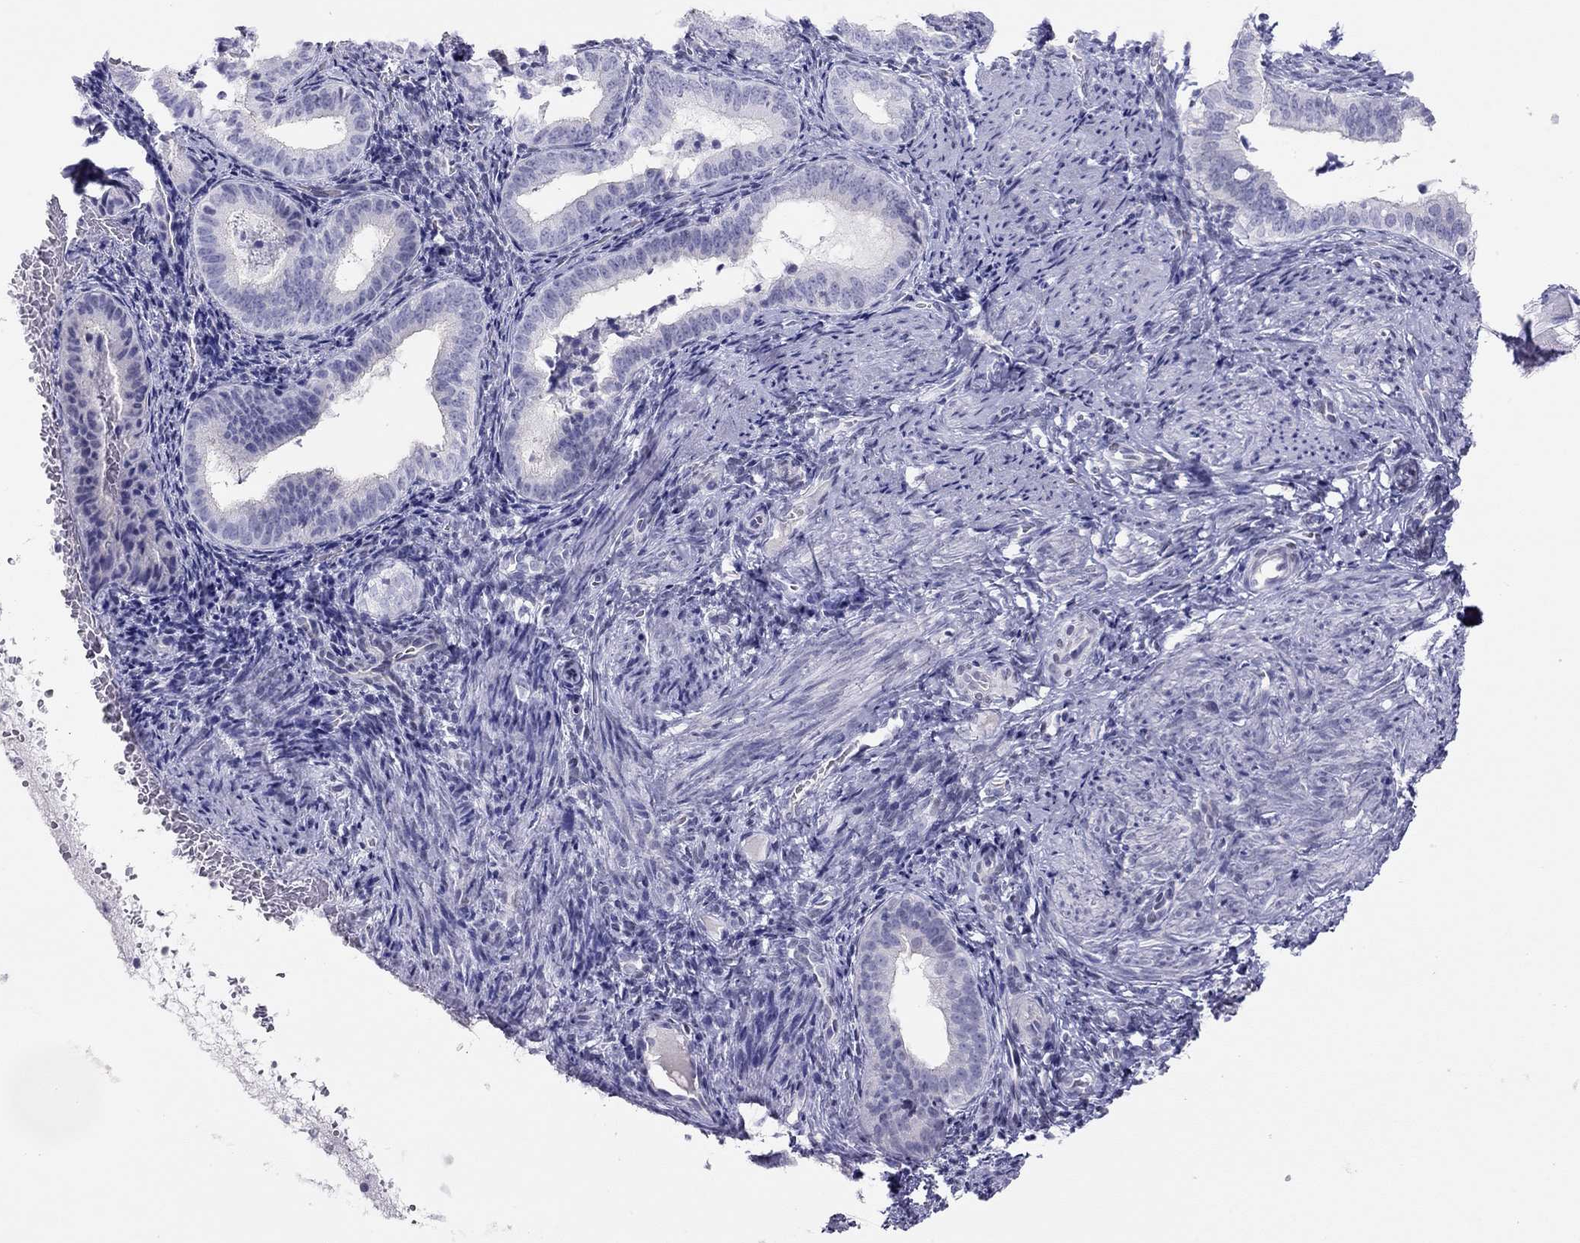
{"staining": {"intensity": "negative", "quantity": "none", "location": "none"}, "tissue": "endometrium", "cell_type": "Cells in endometrial stroma", "image_type": "normal", "snomed": [{"axis": "morphology", "description": "Normal tissue, NOS"}, {"axis": "topography", "description": "Endometrium"}], "caption": "Human endometrium stained for a protein using immunohistochemistry (IHC) demonstrates no expression in cells in endometrial stroma.", "gene": "KCNV2", "patient": {"sex": "female", "age": 42}}